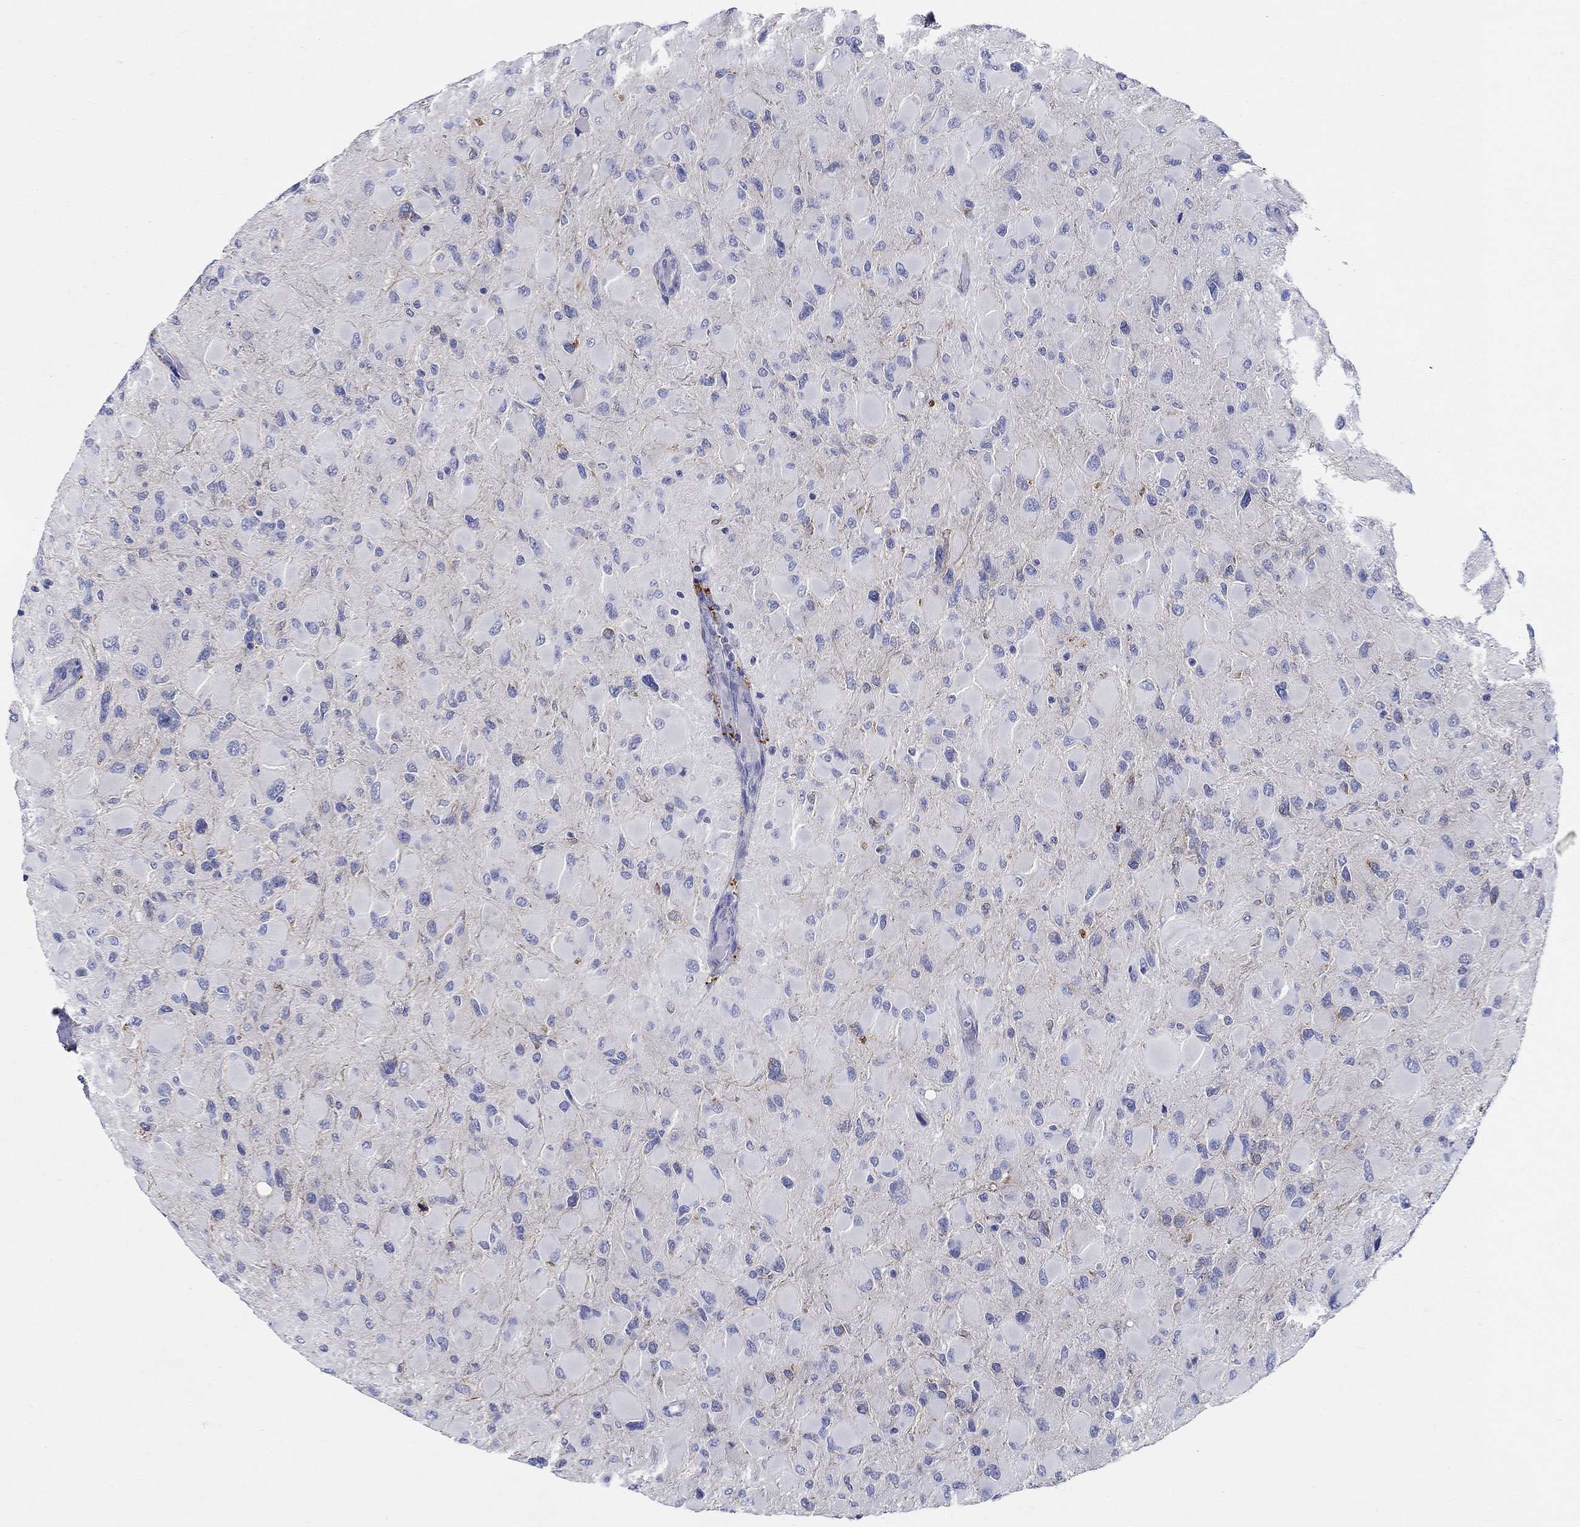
{"staining": {"intensity": "negative", "quantity": "none", "location": "none"}, "tissue": "glioma", "cell_type": "Tumor cells", "image_type": "cancer", "snomed": [{"axis": "morphology", "description": "Glioma, malignant, High grade"}, {"axis": "topography", "description": "Cerebral cortex"}], "caption": "Human glioma stained for a protein using IHC exhibits no positivity in tumor cells.", "gene": "RAP1GAP", "patient": {"sex": "female", "age": 36}}